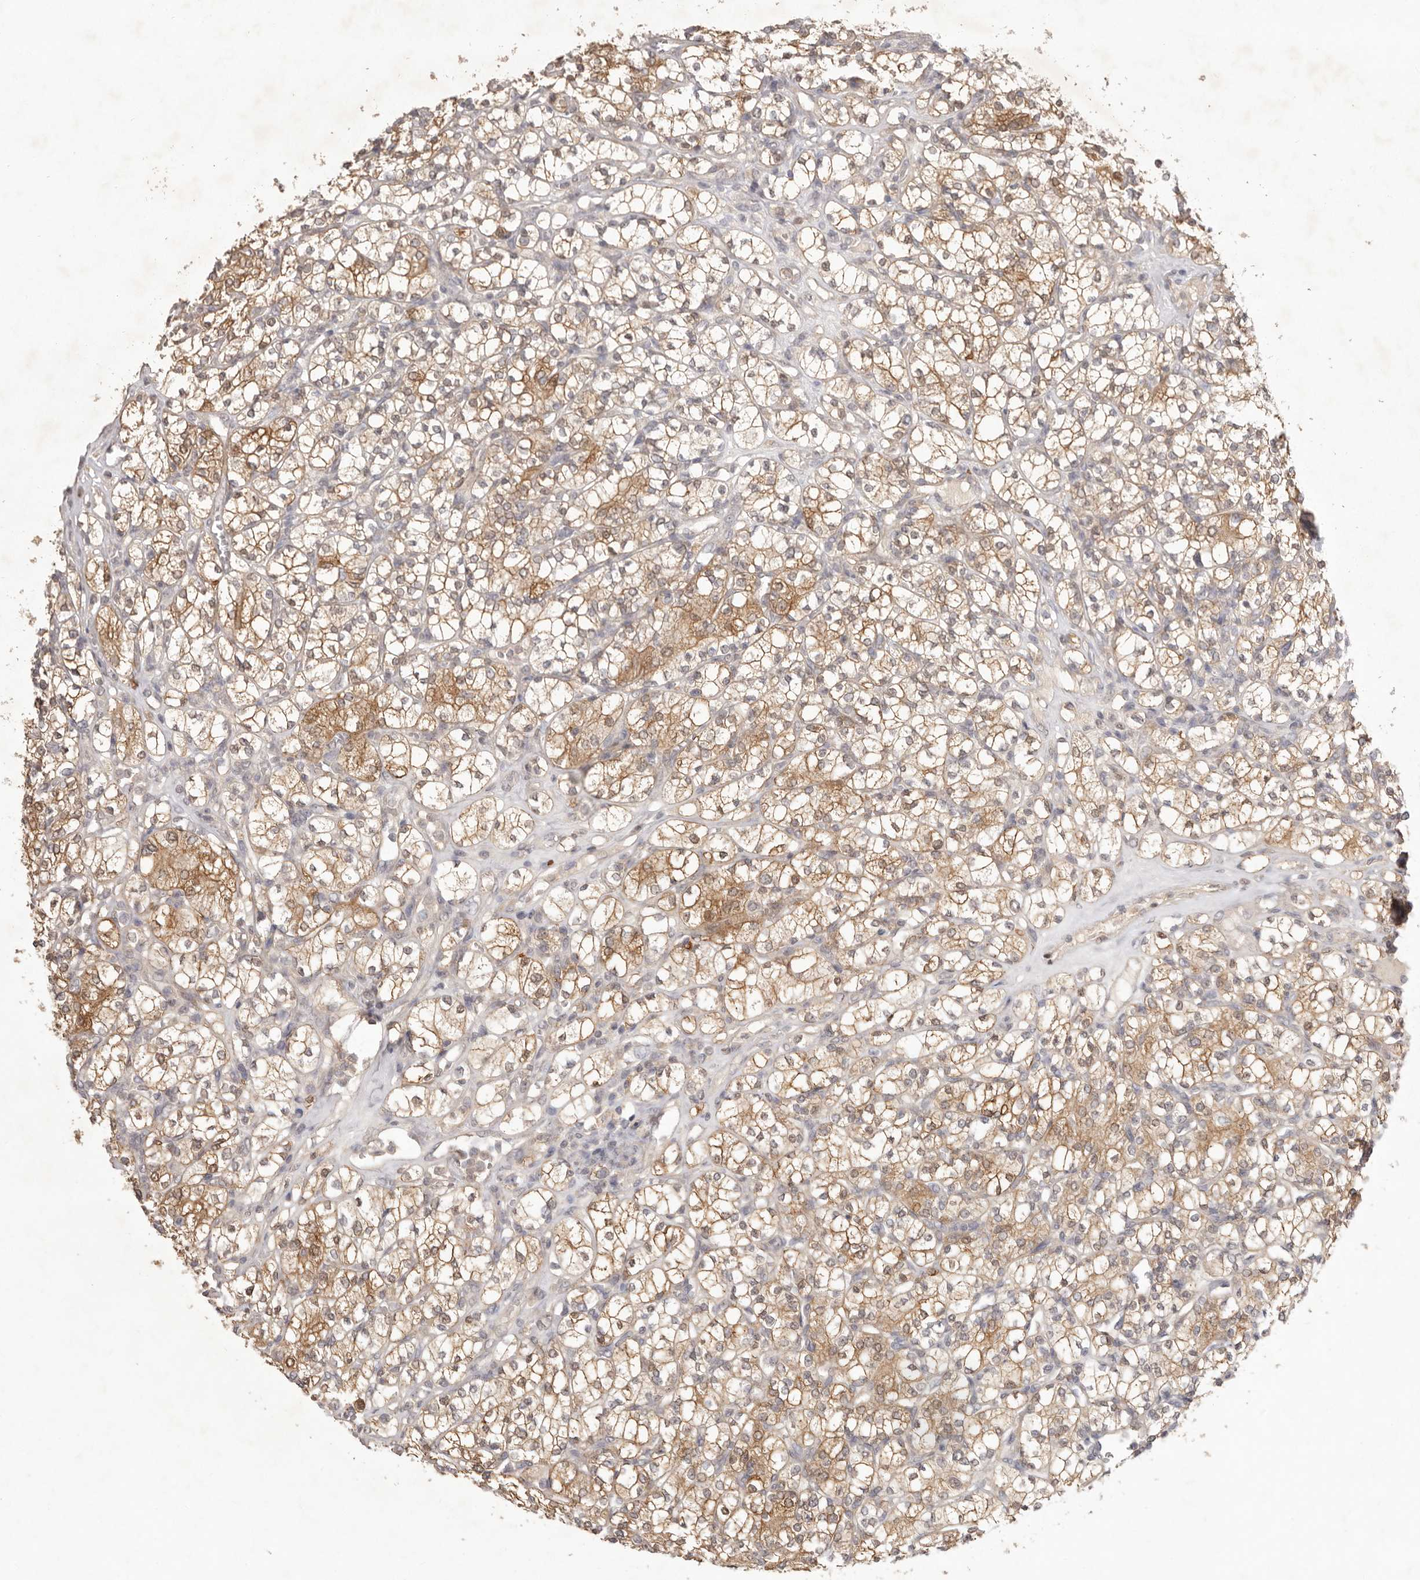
{"staining": {"intensity": "moderate", "quantity": ">75%", "location": "cytoplasmic/membranous"}, "tissue": "renal cancer", "cell_type": "Tumor cells", "image_type": "cancer", "snomed": [{"axis": "morphology", "description": "Adenocarcinoma, NOS"}, {"axis": "topography", "description": "Kidney"}], "caption": "Protein staining of renal cancer tissue exhibits moderate cytoplasmic/membranous positivity in approximately >75% of tumor cells.", "gene": "TADA1", "patient": {"sex": "male", "age": 77}}